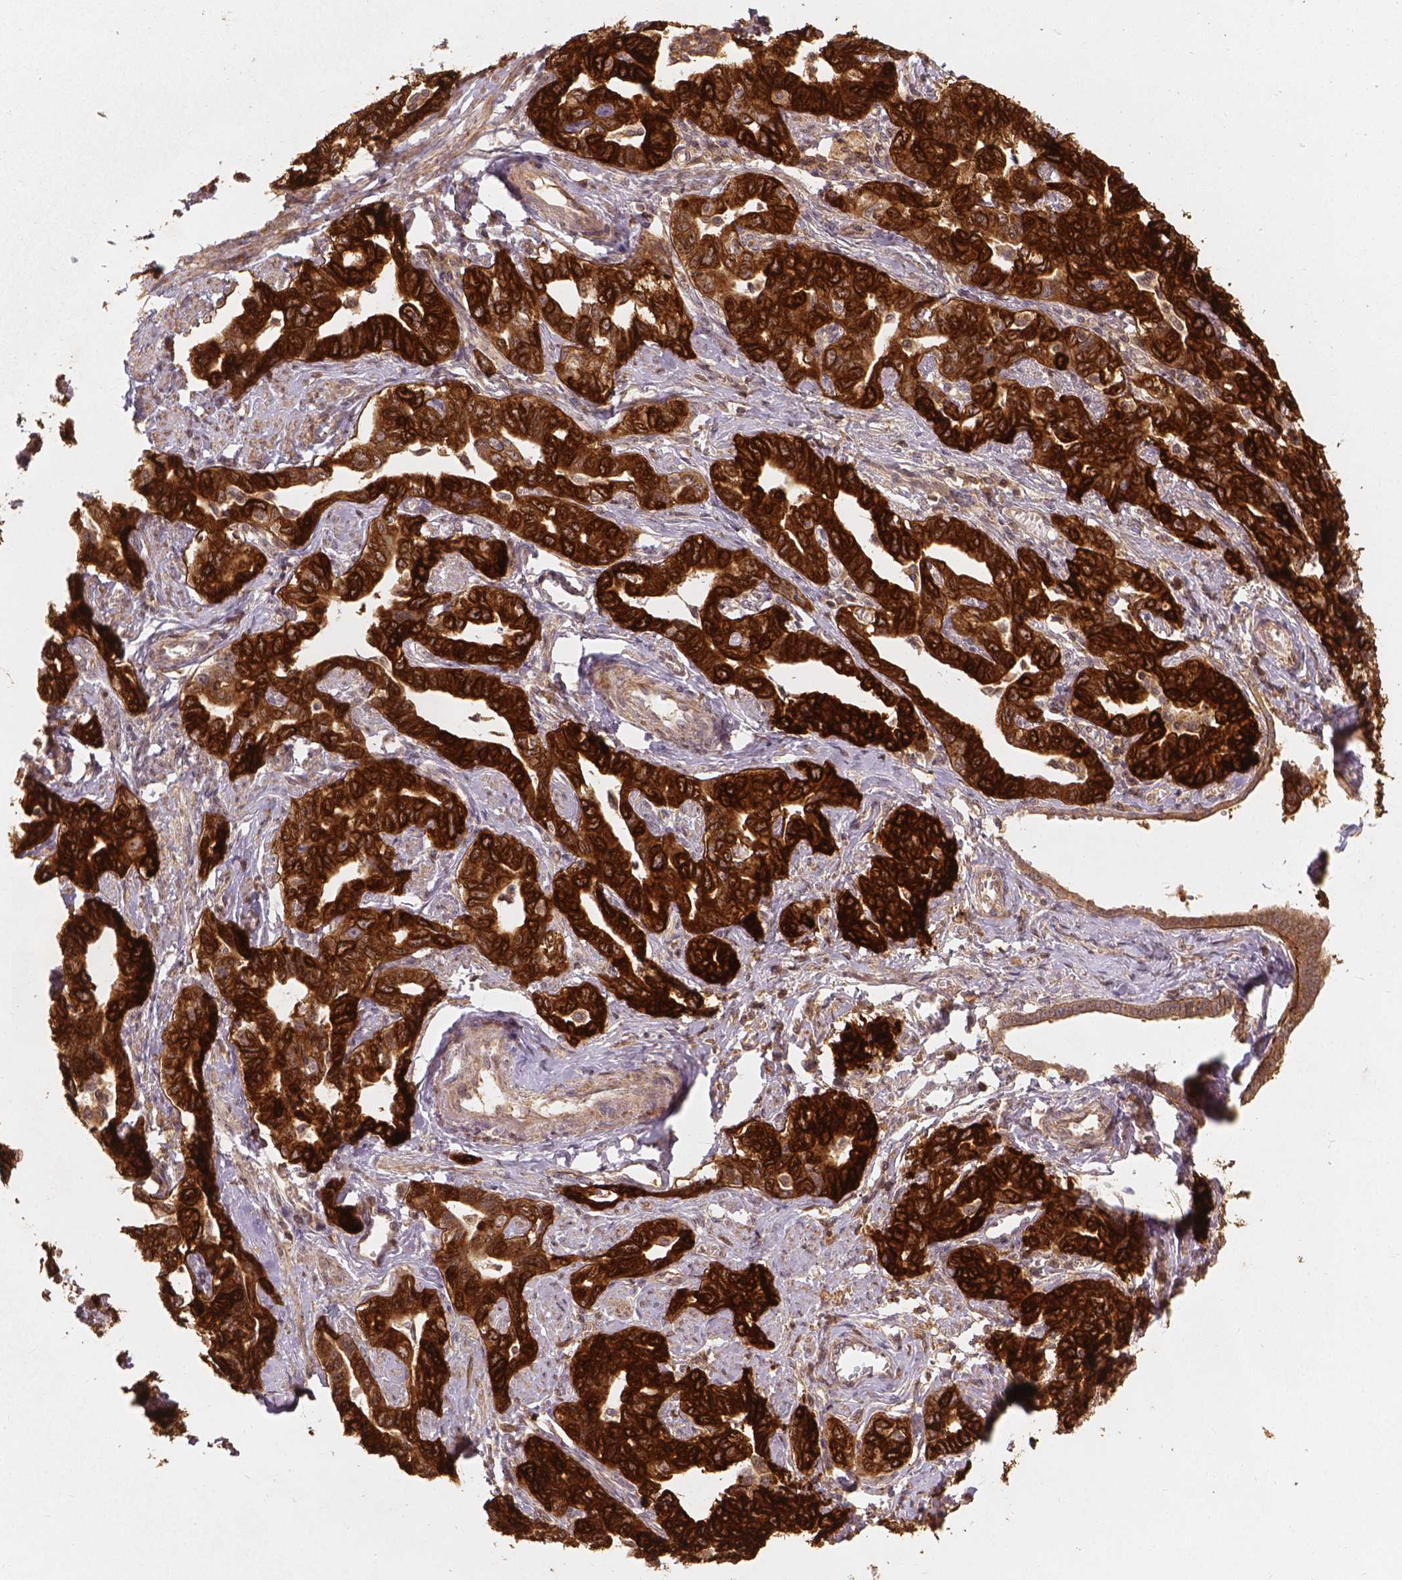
{"staining": {"intensity": "strong", "quantity": ">75%", "location": "cytoplasmic/membranous"}, "tissue": "ovarian cancer", "cell_type": "Tumor cells", "image_type": "cancer", "snomed": [{"axis": "morphology", "description": "Cystadenocarcinoma, serous, NOS"}, {"axis": "topography", "description": "Ovary"}], "caption": "This histopathology image demonstrates serous cystadenocarcinoma (ovarian) stained with immunohistochemistry to label a protein in brown. The cytoplasmic/membranous of tumor cells show strong positivity for the protein. Nuclei are counter-stained blue.", "gene": "XPR1", "patient": {"sex": "female", "age": 69}}